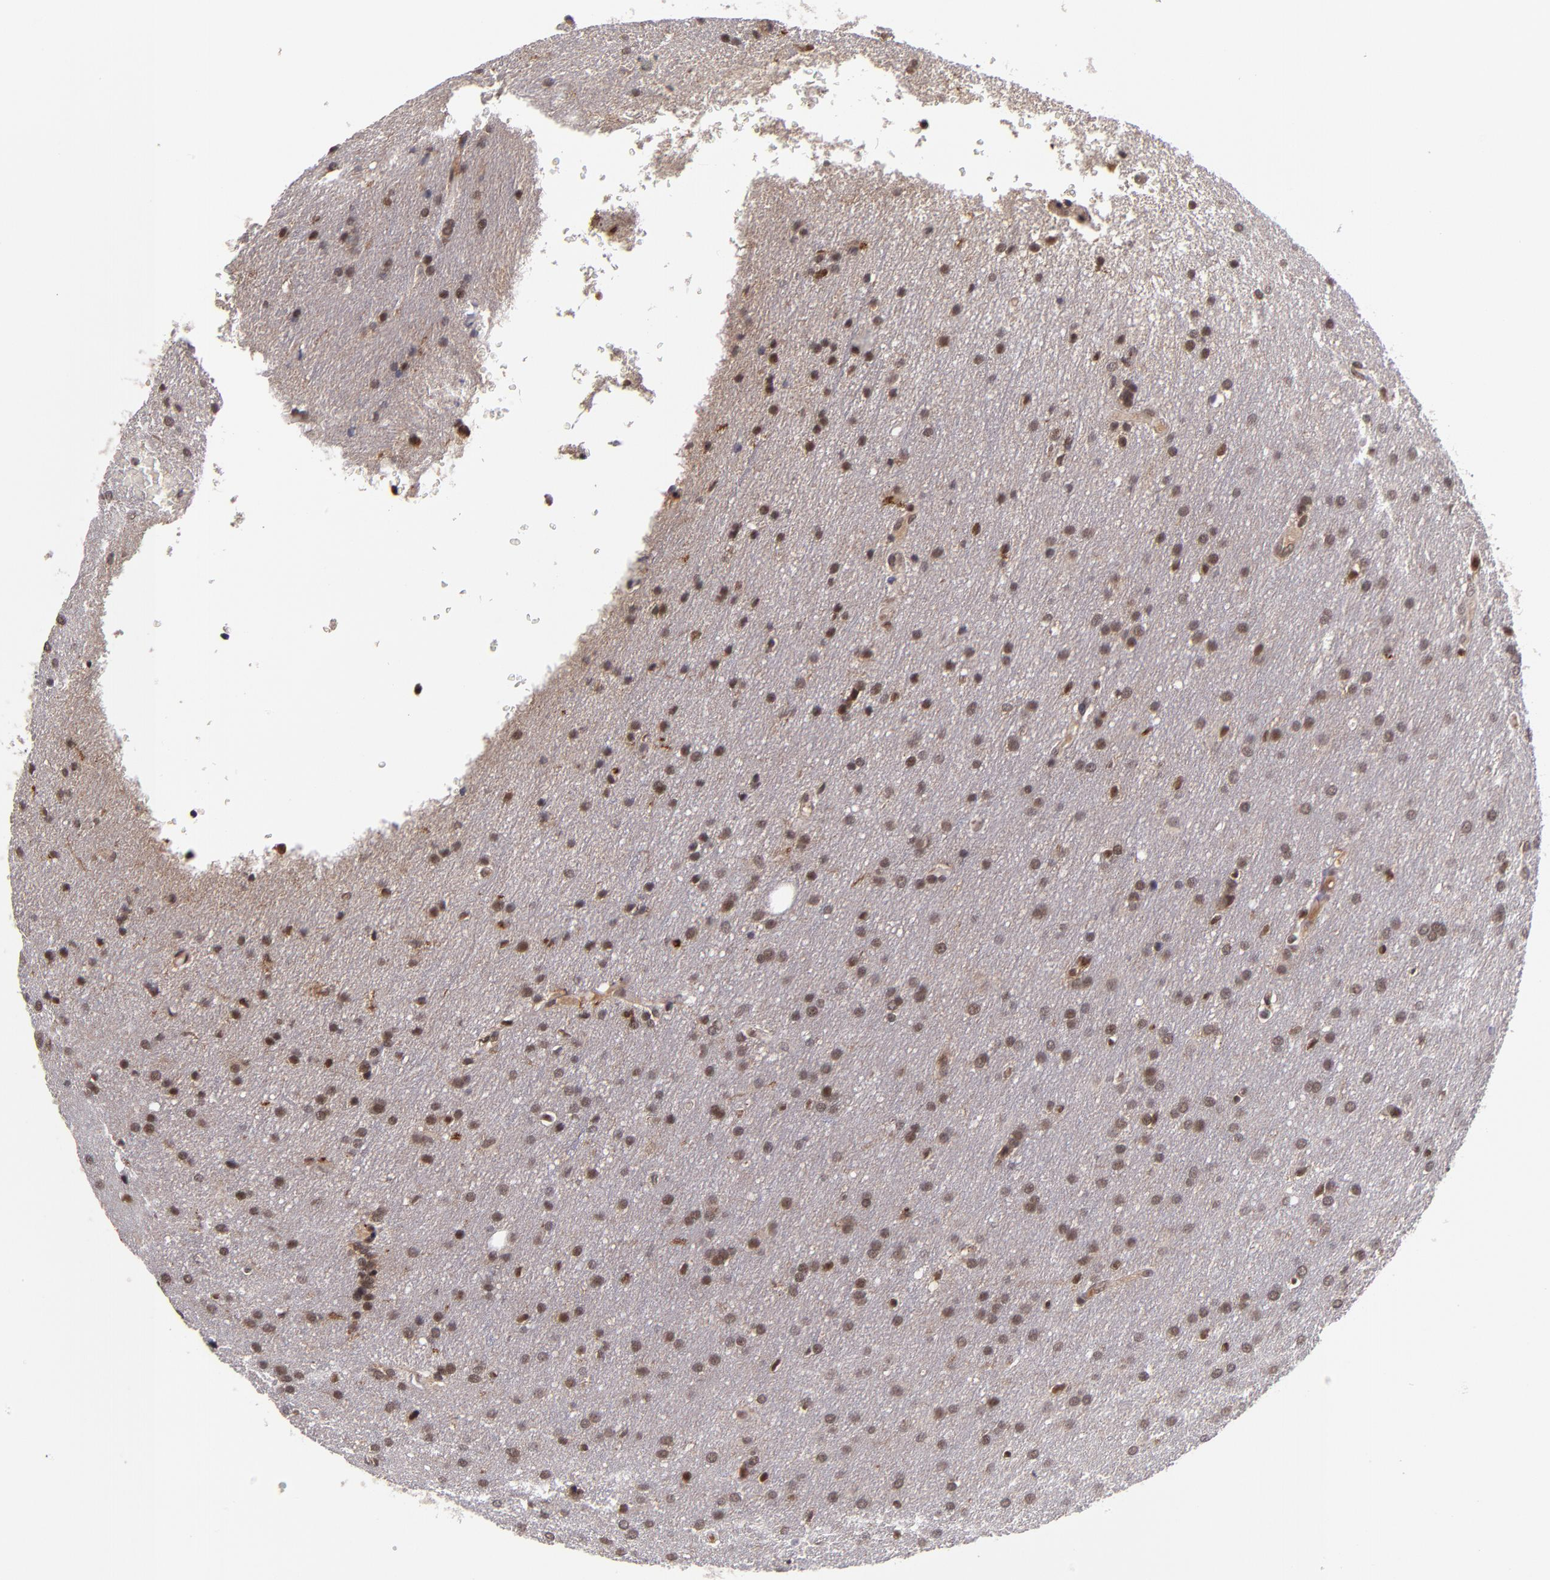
{"staining": {"intensity": "moderate", "quantity": ">75%", "location": "nuclear"}, "tissue": "glioma", "cell_type": "Tumor cells", "image_type": "cancer", "snomed": [{"axis": "morphology", "description": "Glioma, malignant, Low grade"}, {"axis": "topography", "description": "Brain"}], "caption": "Immunohistochemical staining of human malignant glioma (low-grade) exhibits medium levels of moderate nuclear protein positivity in approximately >75% of tumor cells.", "gene": "EP300", "patient": {"sex": "female", "age": 32}}